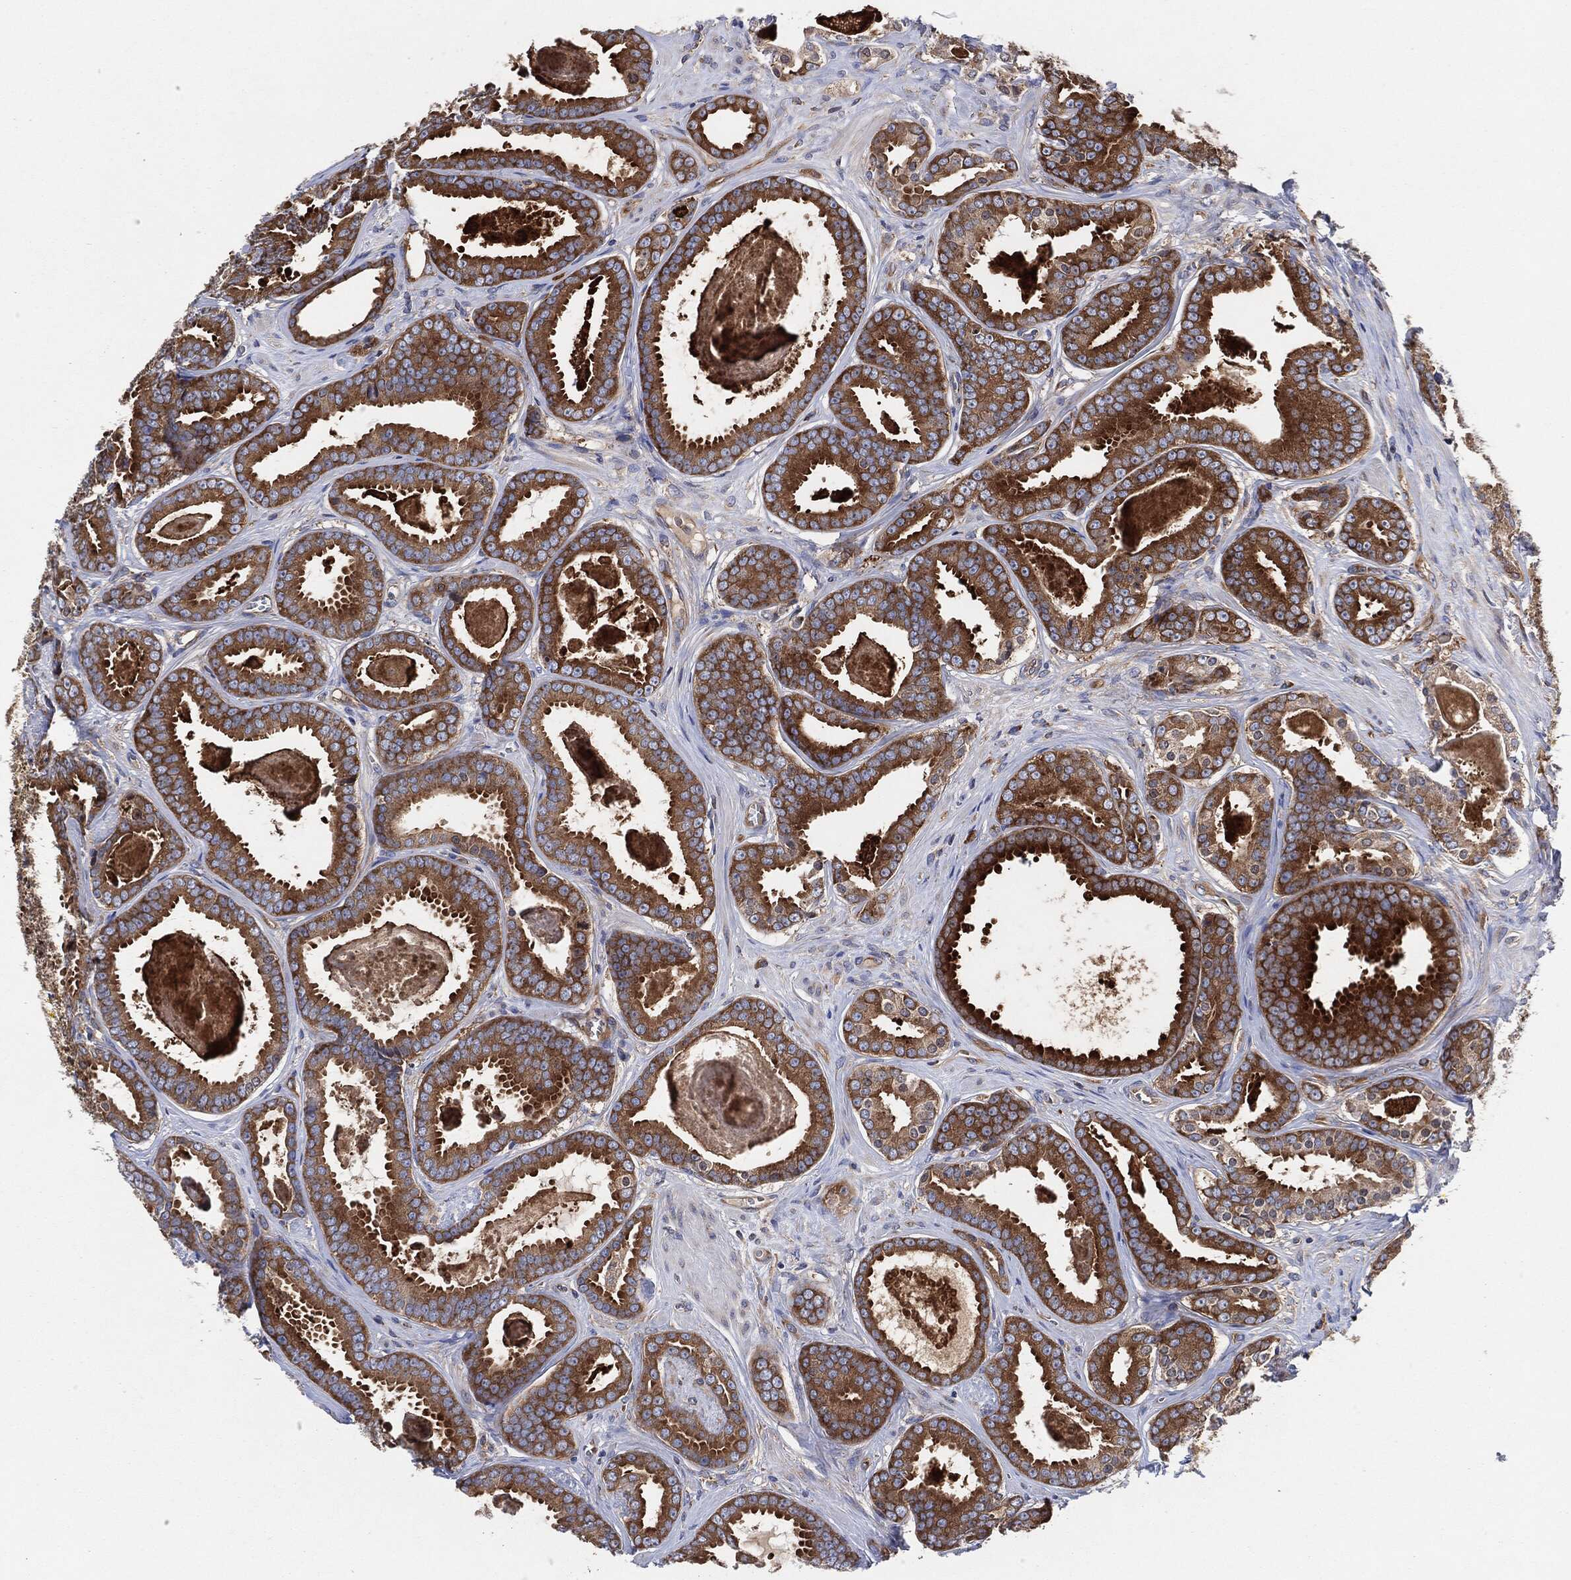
{"staining": {"intensity": "strong", "quantity": ">75%", "location": "cytoplasmic/membranous"}, "tissue": "prostate cancer", "cell_type": "Tumor cells", "image_type": "cancer", "snomed": [{"axis": "morphology", "description": "Adenocarcinoma, NOS"}, {"axis": "topography", "description": "Prostate"}], "caption": "Immunohistochemical staining of prostate cancer (adenocarcinoma) shows high levels of strong cytoplasmic/membranous protein positivity in about >75% of tumor cells. The staining was performed using DAB (3,3'-diaminobenzidine) to visualize the protein expression in brown, while the nuclei were stained in blue with hematoxylin (Magnification: 20x).", "gene": "EIF2S2", "patient": {"sex": "male", "age": 61}}